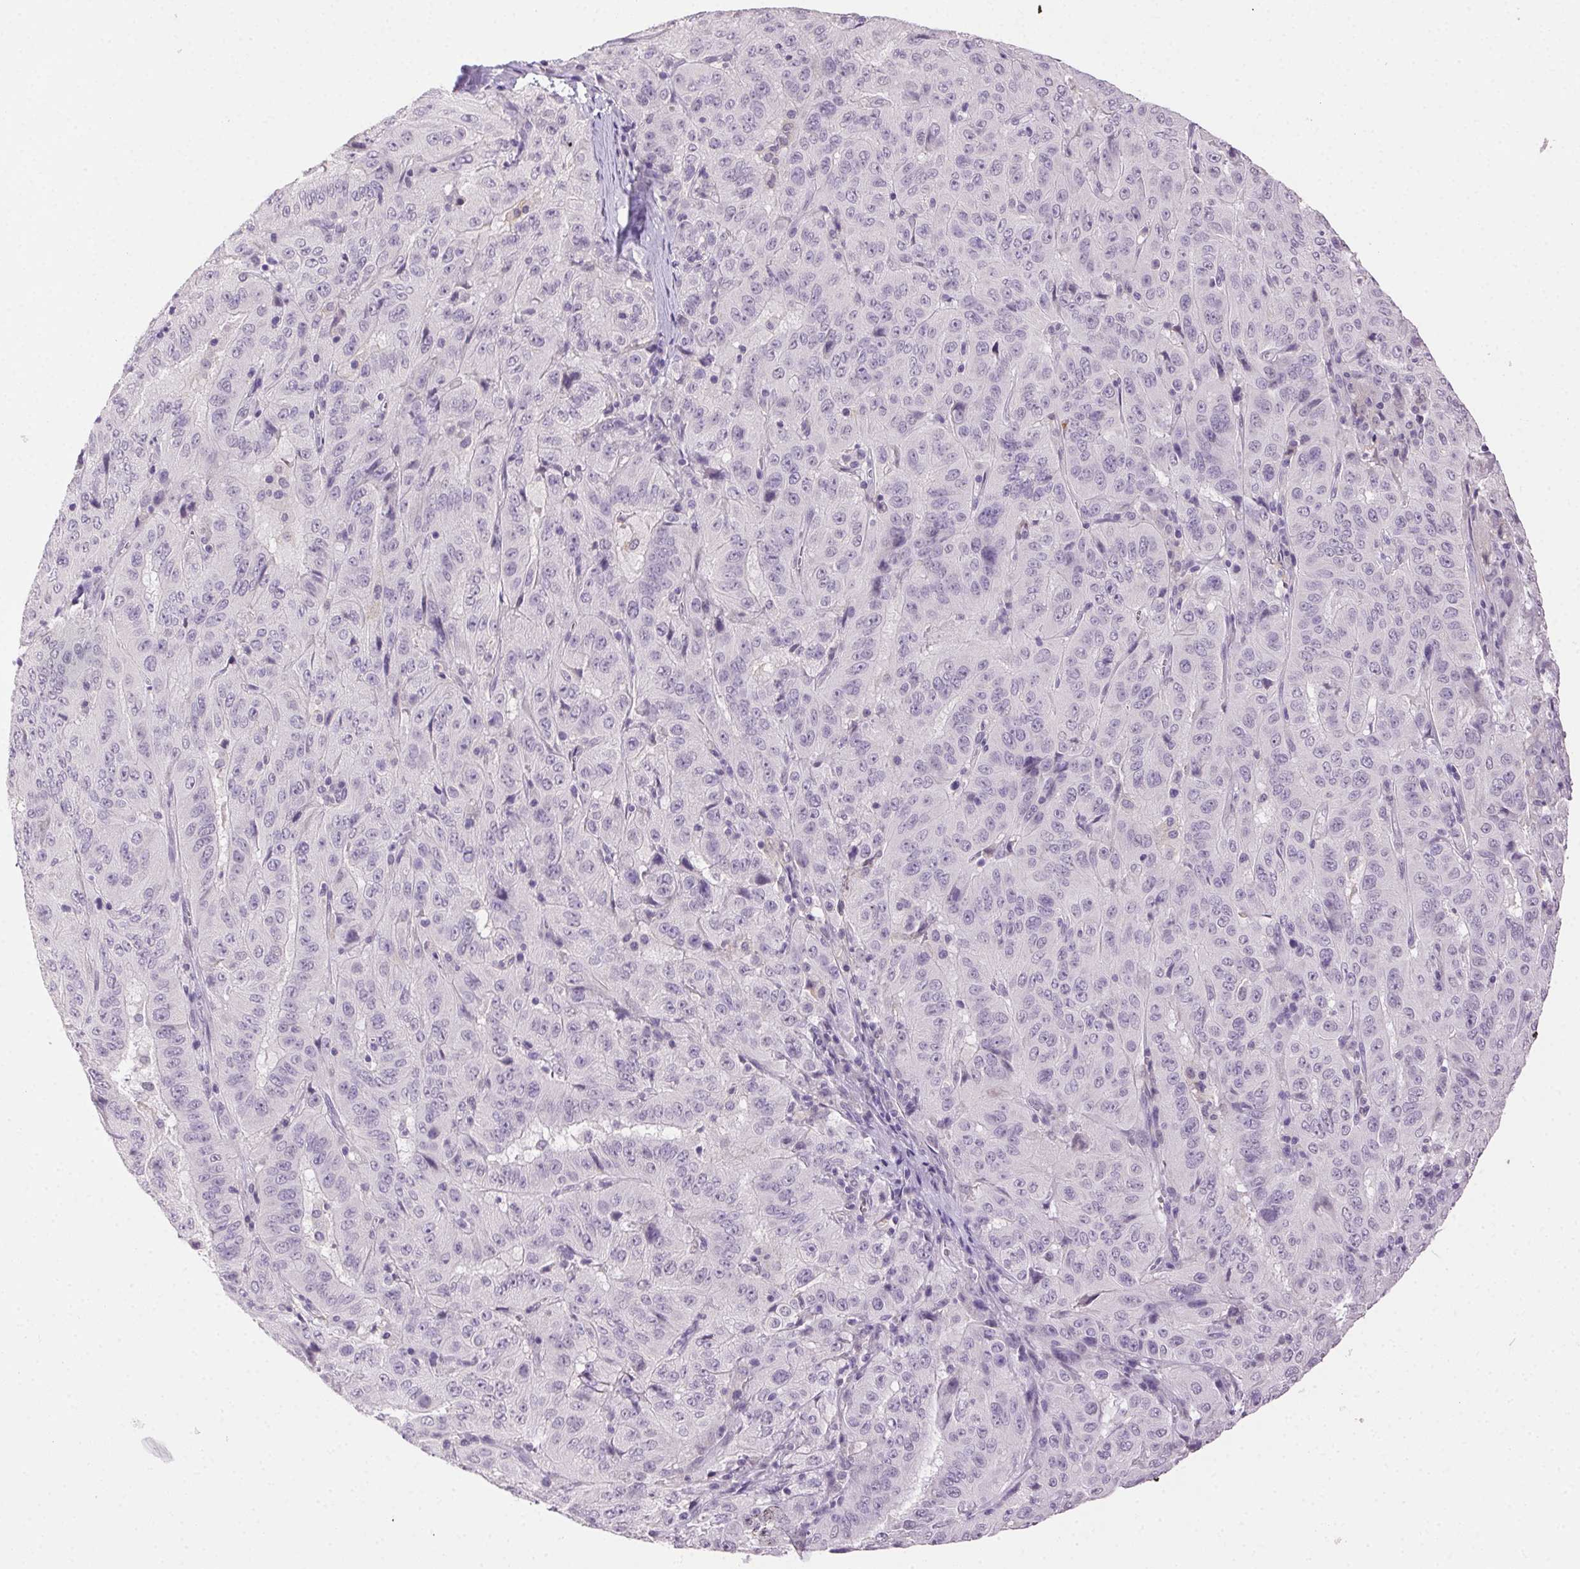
{"staining": {"intensity": "negative", "quantity": "none", "location": "none"}, "tissue": "pancreatic cancer", "cell_type": "Tumor cells", "image_type": "cancer", "snomed": [{"axis": "morphology", "description": "Adenocarcinoma, NOS"}, {"axis": "topography", "description": "Pancreas"}], "caption": "This micrograph is of pancreatic adenocarcinoma stained with immunohistochemistry to label a protein in brown with the nuclei are counter-stained blue. There is no expression in tumor cells.", "gene": "CLDN10", "patient": {"sex": "male", "age": 63}}